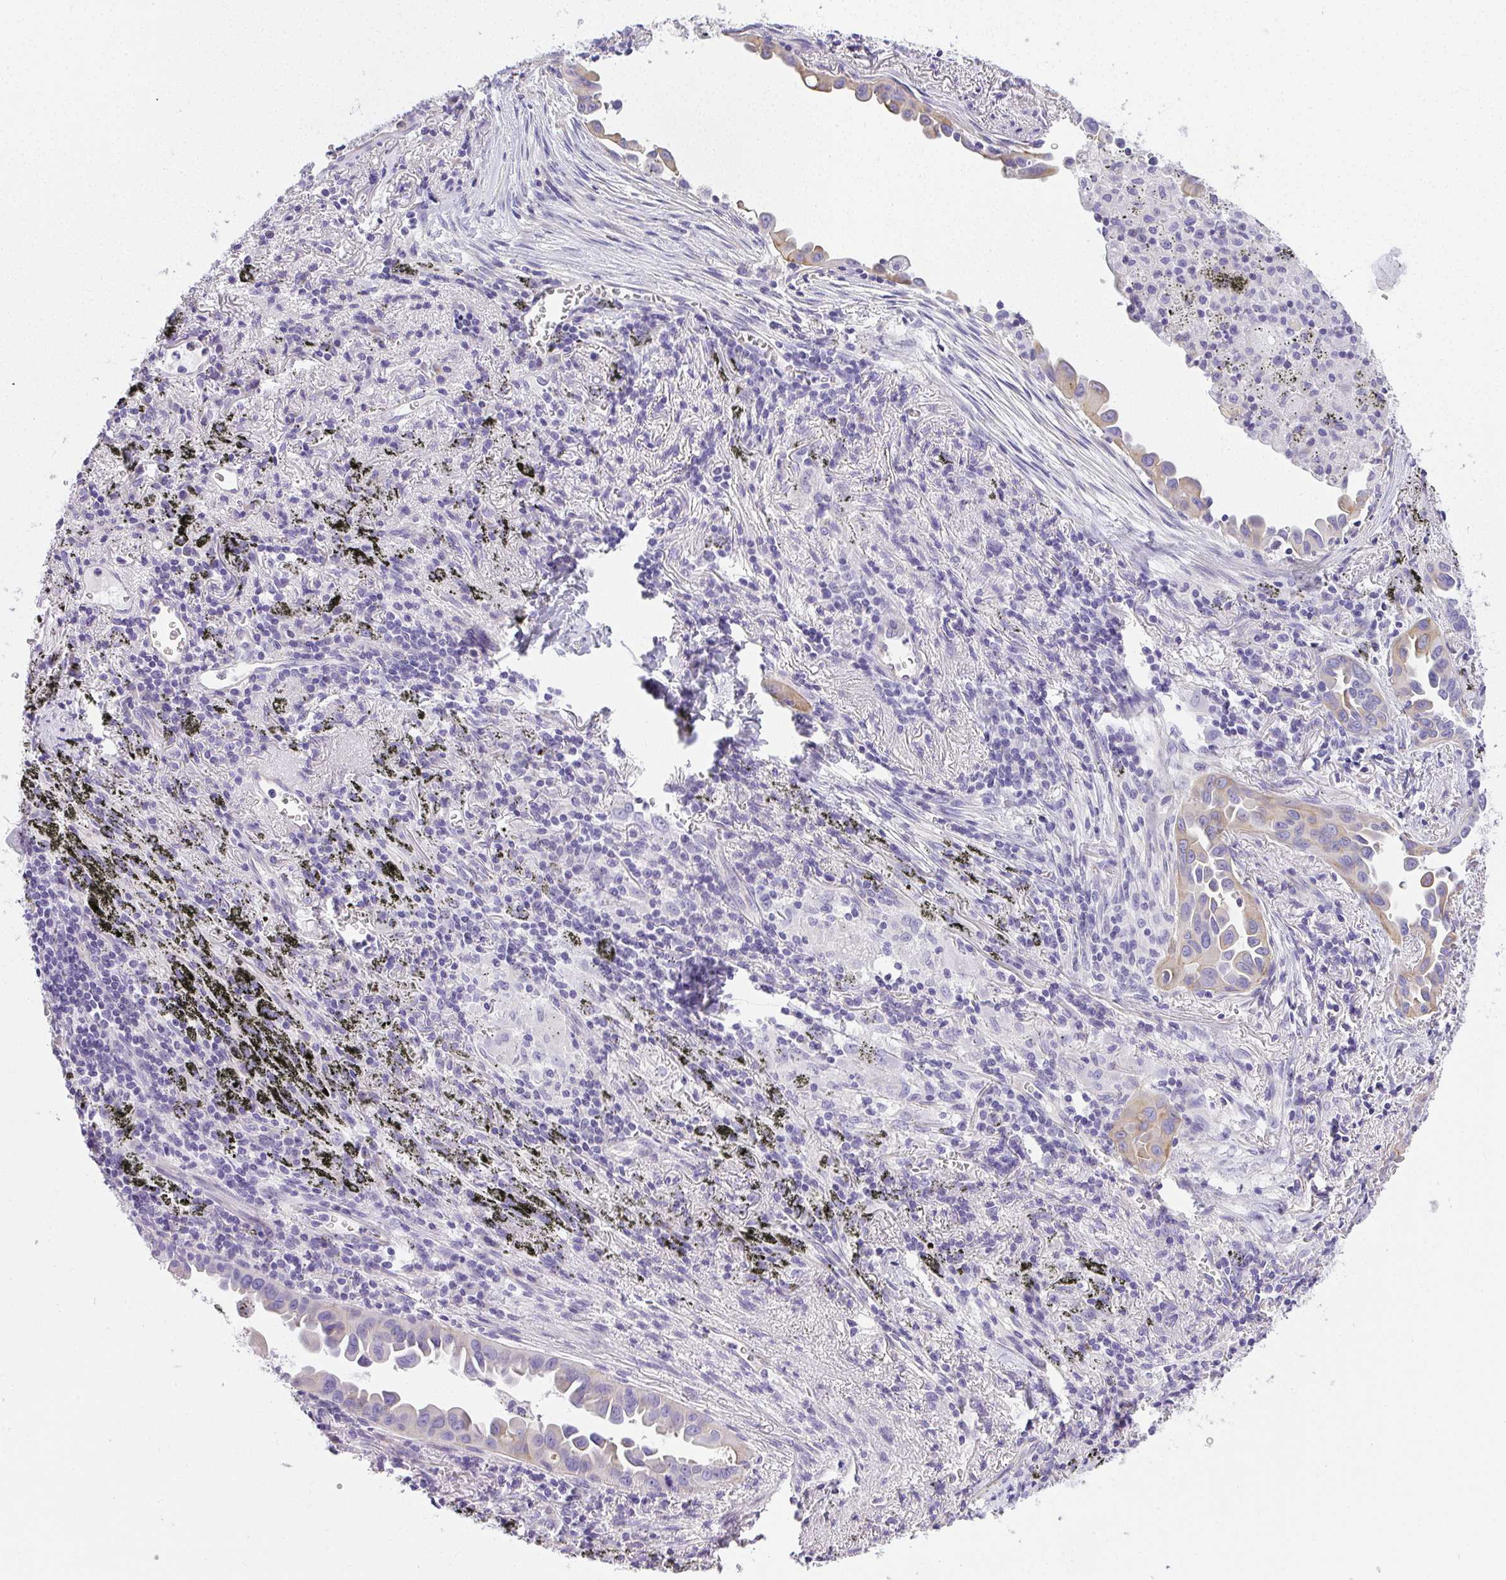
{"staining": {"intensity": "weak", "quantity": ">75%", "location": "cytoplasmic/membranous"}, "tissue": "lung cancer", "cell_type": "Tumor cells", "image_type": "cancer", "snomed": [{"axis": "morphology", "description": "Adenocarcinoma, NOS"}, {"axis": "topography", "description": "Lung"}], "caption": "Immunohistochemistry (DAB (3,3'-diaminobenzidine)) staining of lung cancer (adenocarcinoma) exhibits weak cytoplasmic/membranous protein expression in approximately >75% of tumor cells.", "gene": "PLPPR3", "patient": {"sex": "male", "age": 68}}